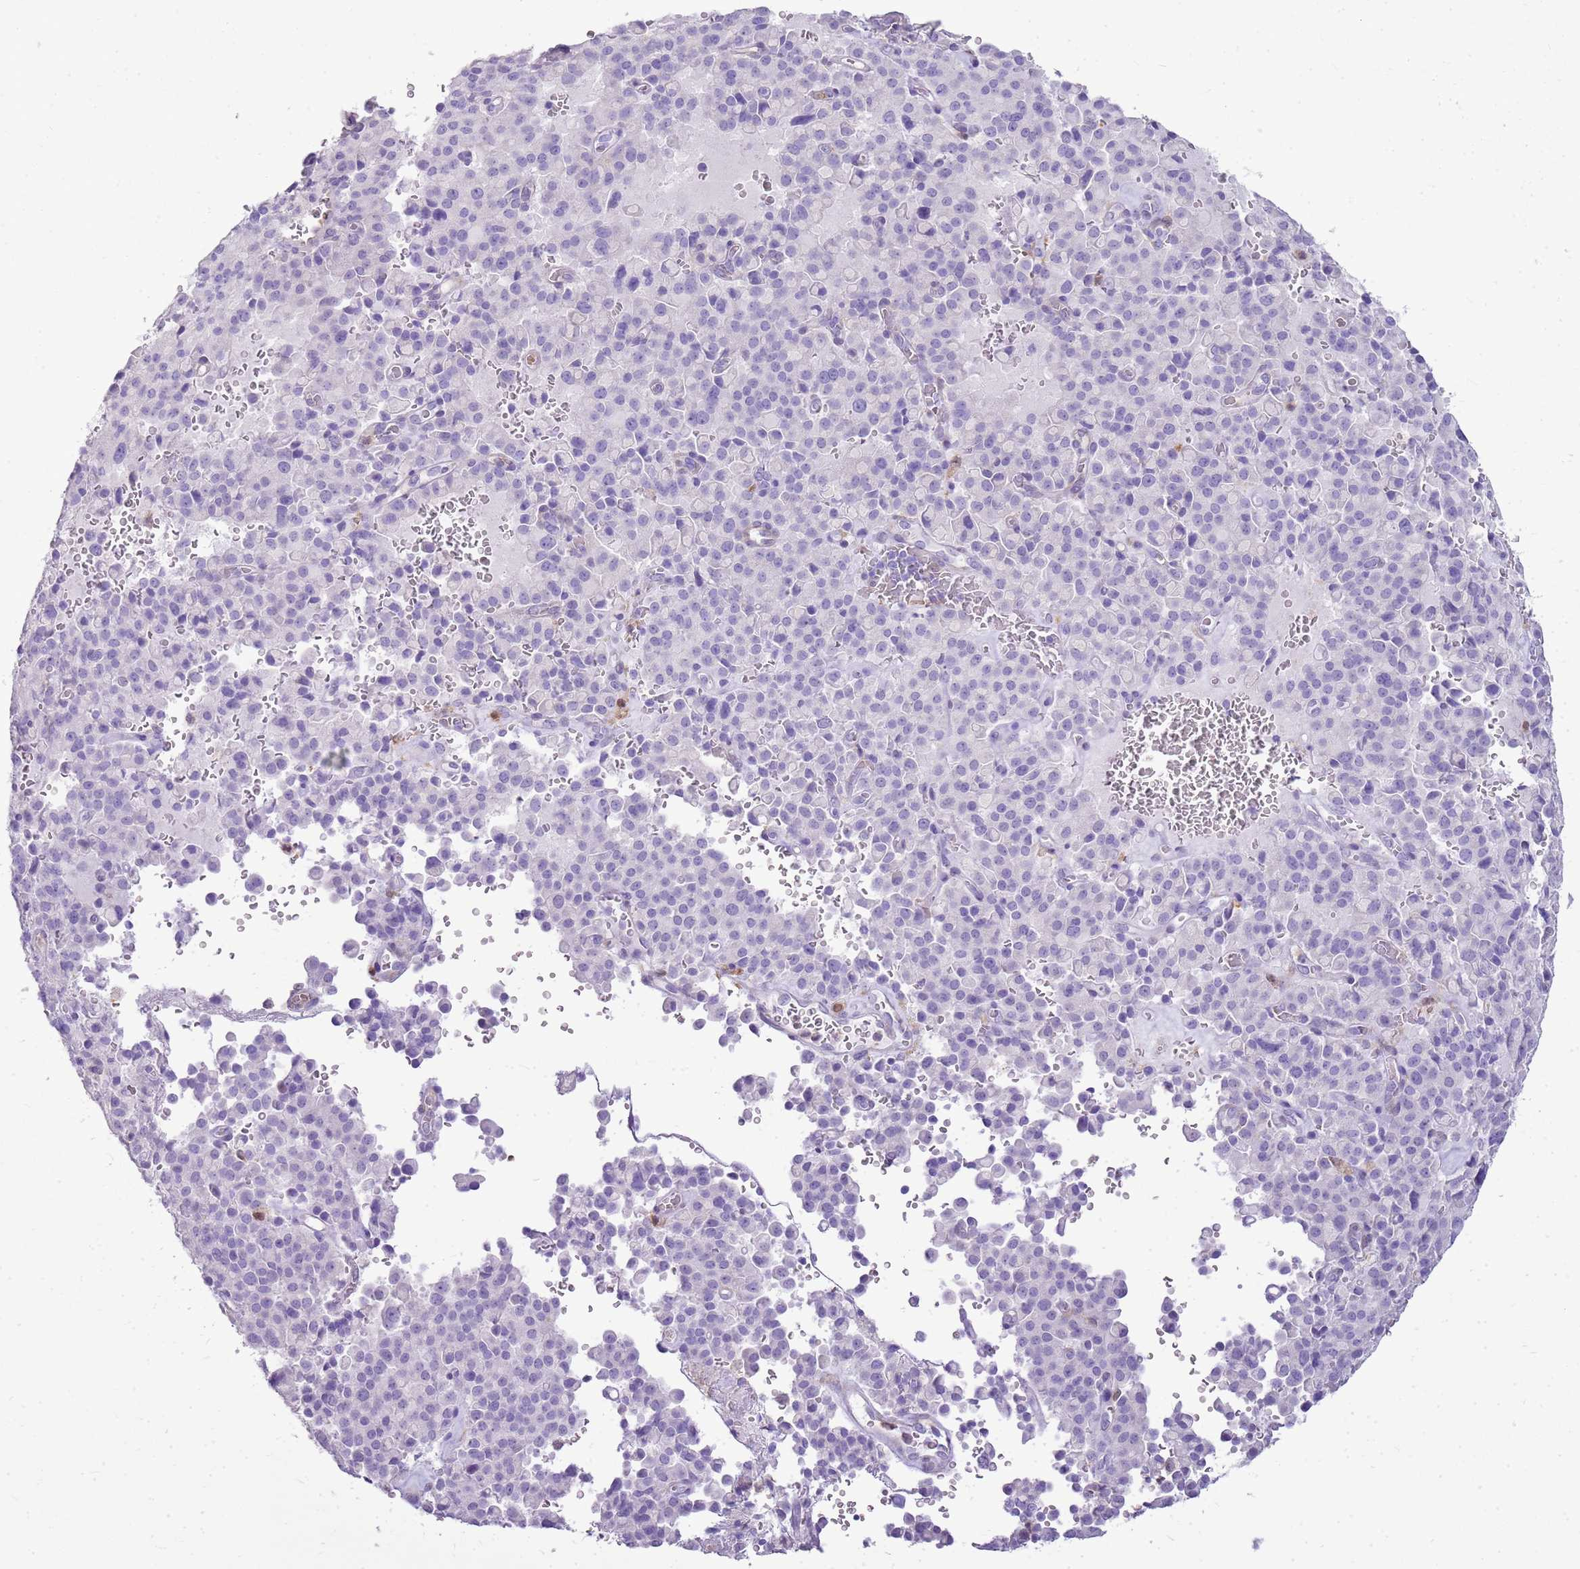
{"staining": {"intensity": "negative", "quantity": "none", "location": "none"}, "tissue": "pancreatic cancer", "cell_type": "Tumor cells", "image_type": "cancer", "snomed": [{"axis": "morphology", "description": "Adenocarcinoma, NOS"}, {"axis": "topography", "description": "Pancreas"}], "caption": "A micrograph of pancreatic cancer stained for a protein demonstrates no brown staining in tumor cells. (DAB immunohistochemistry (IHC) visualized using brightfield microscopy, high magnification).", "gene": "SULT1E1", "patient": {"sex": "male", "age": 65}}